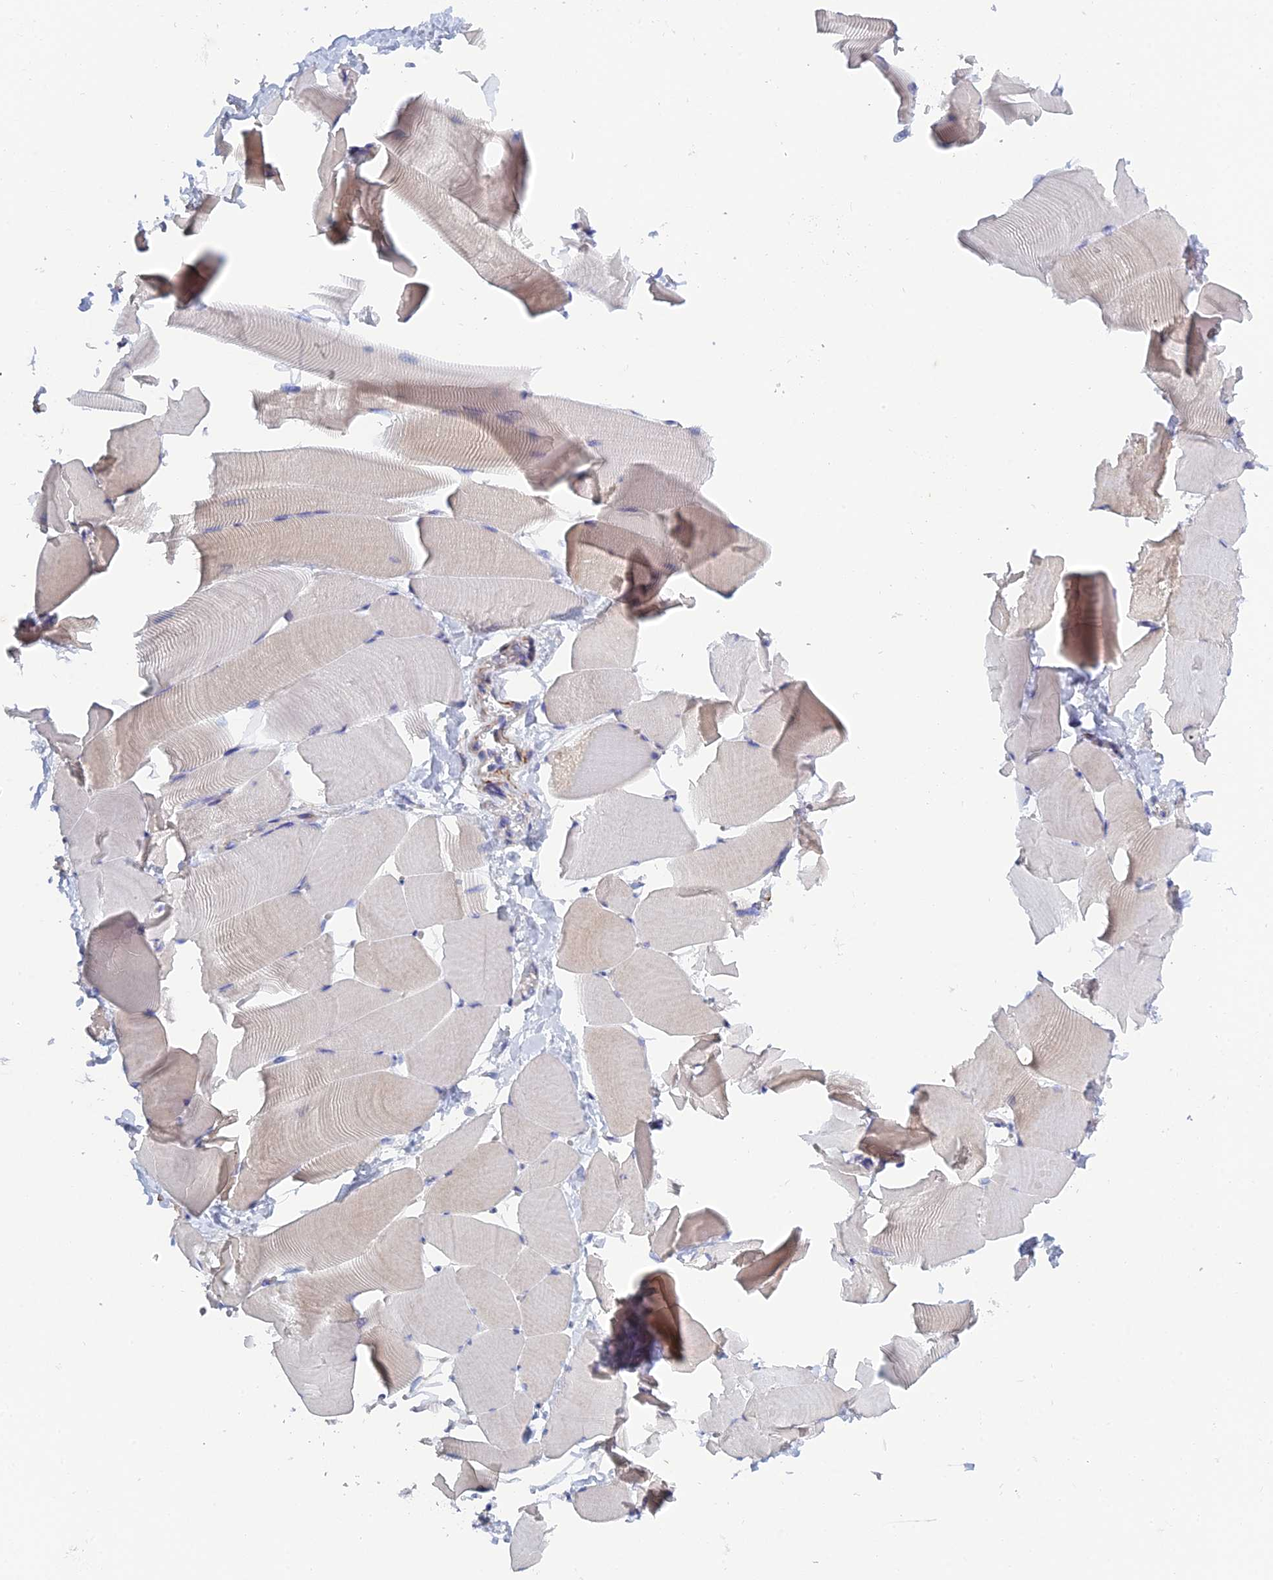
{"staining": {"intensity": "moderate", "quantity": "<25%", "location": "cytoplasmic/membranous"}, "tissue": "skeletal muscle", "cell_type": "Myocytes", "image_type": "normal", "snomed": [{"axis": "morphology", "description": "Normal tissue, NOS"}, {"axis": "topography", "description": "Skeletal muscle"}], "caption": "Unremarkable skeletal muscle was stained to show a protein in brown. There is low levels of moderate cytoplasmic/membranous positivity in approximately <25% of myocytes. Using DAB (brown) and hematoxylin (blue) stains, captured at high magnification using brightfield microscopy.", "gene": "PCDHA8", "patient": {"sex": "male", "age": 25}}